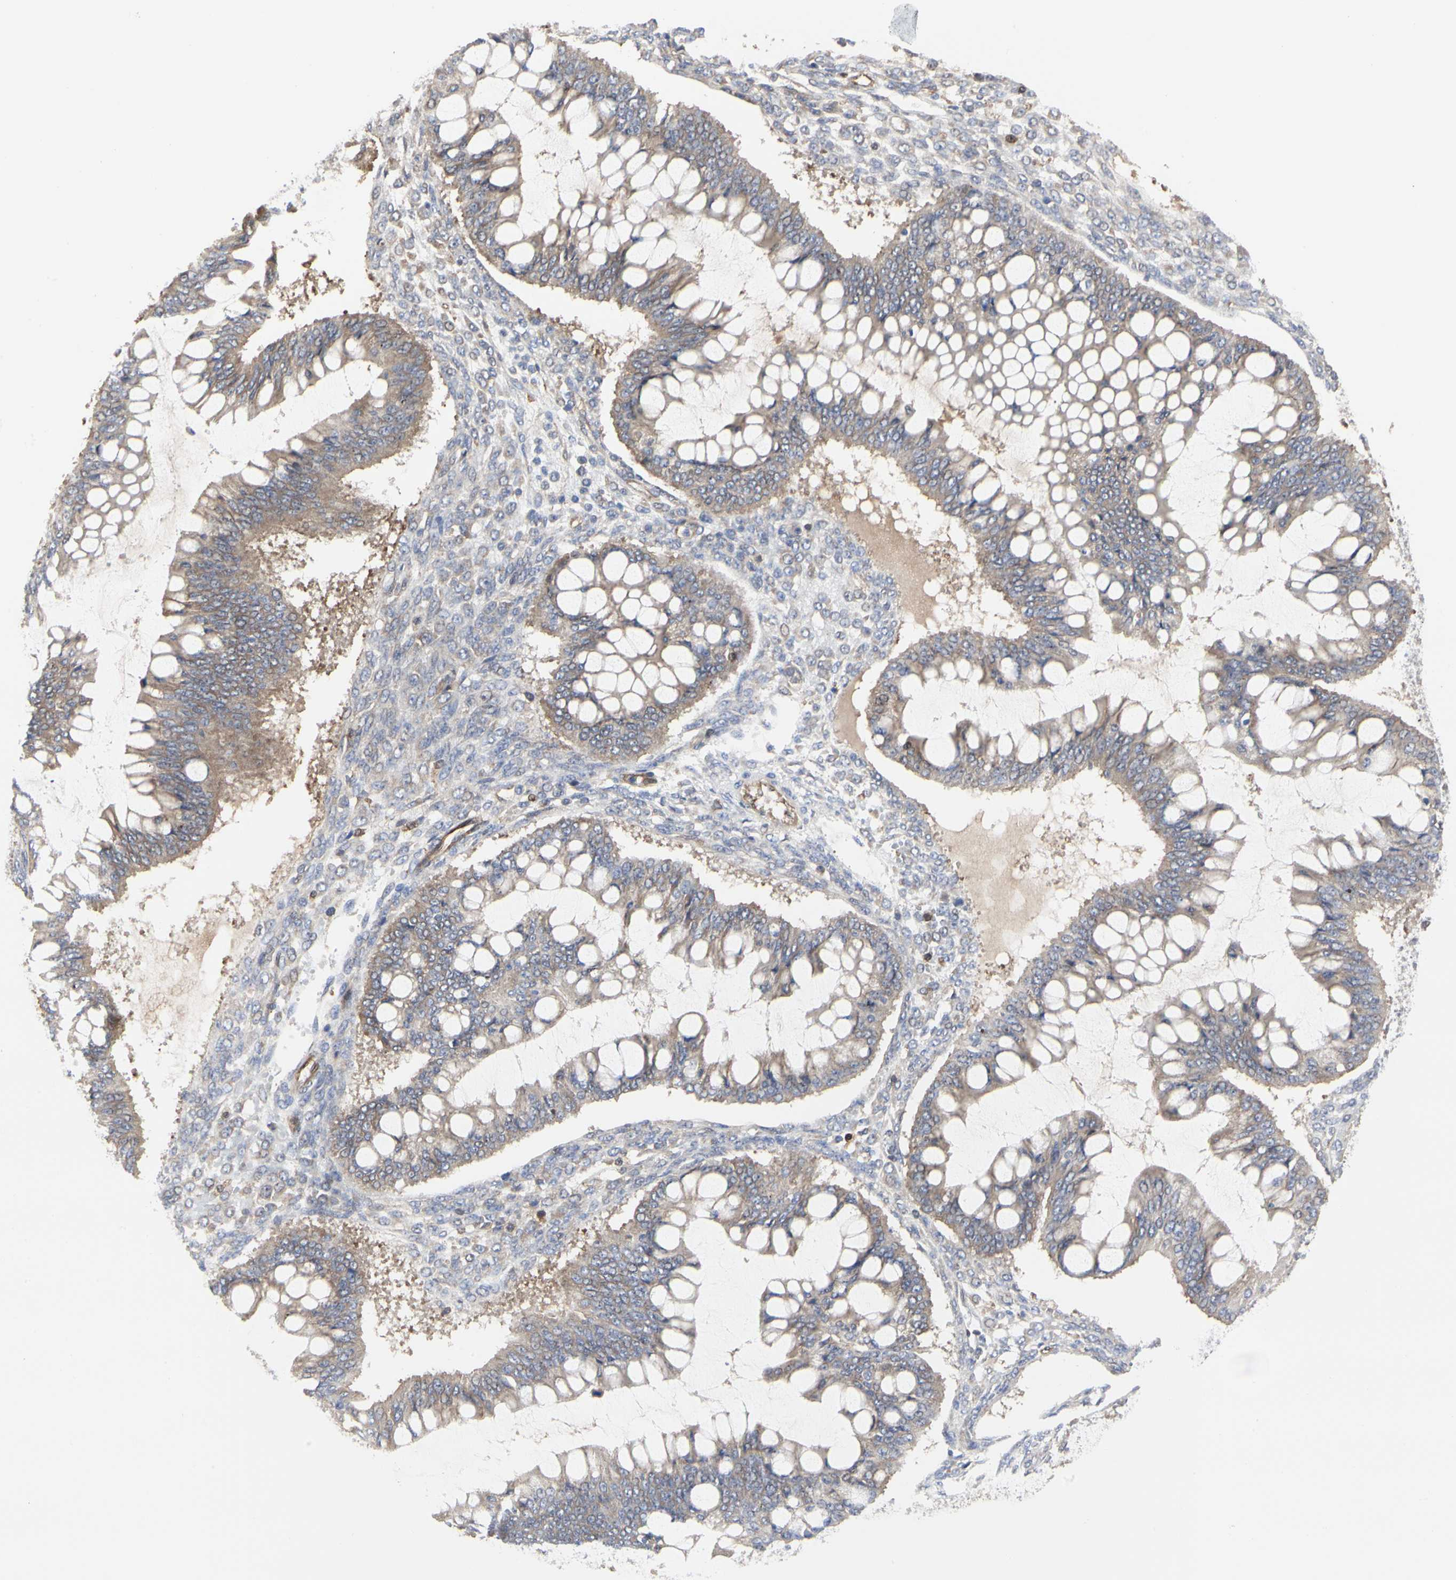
{"staining": {"intensity": "weak", "quantity": ">75%", "location": "cytoplasmic/membranous"}, "tissue": "ovarian cancer", "cell_type": "Tumor cells", "image_type": "cancer", "snomed": [{"axis": "morphology", "description": "Cystadenocarcinoma, mucinous, NOS"}, {"axis": "topography", "description": "Ovary"}], "caption": "IHC micrograph of human ovarian cancer (mucinous cystadenocarcinoma) stained for a protein (brown), which shows low levels of weak cytoplasmic/membranous expression in about >75% of tumor cells.", "gene": "C3orf52", "patient": {"sex": "female", "age": 73}}